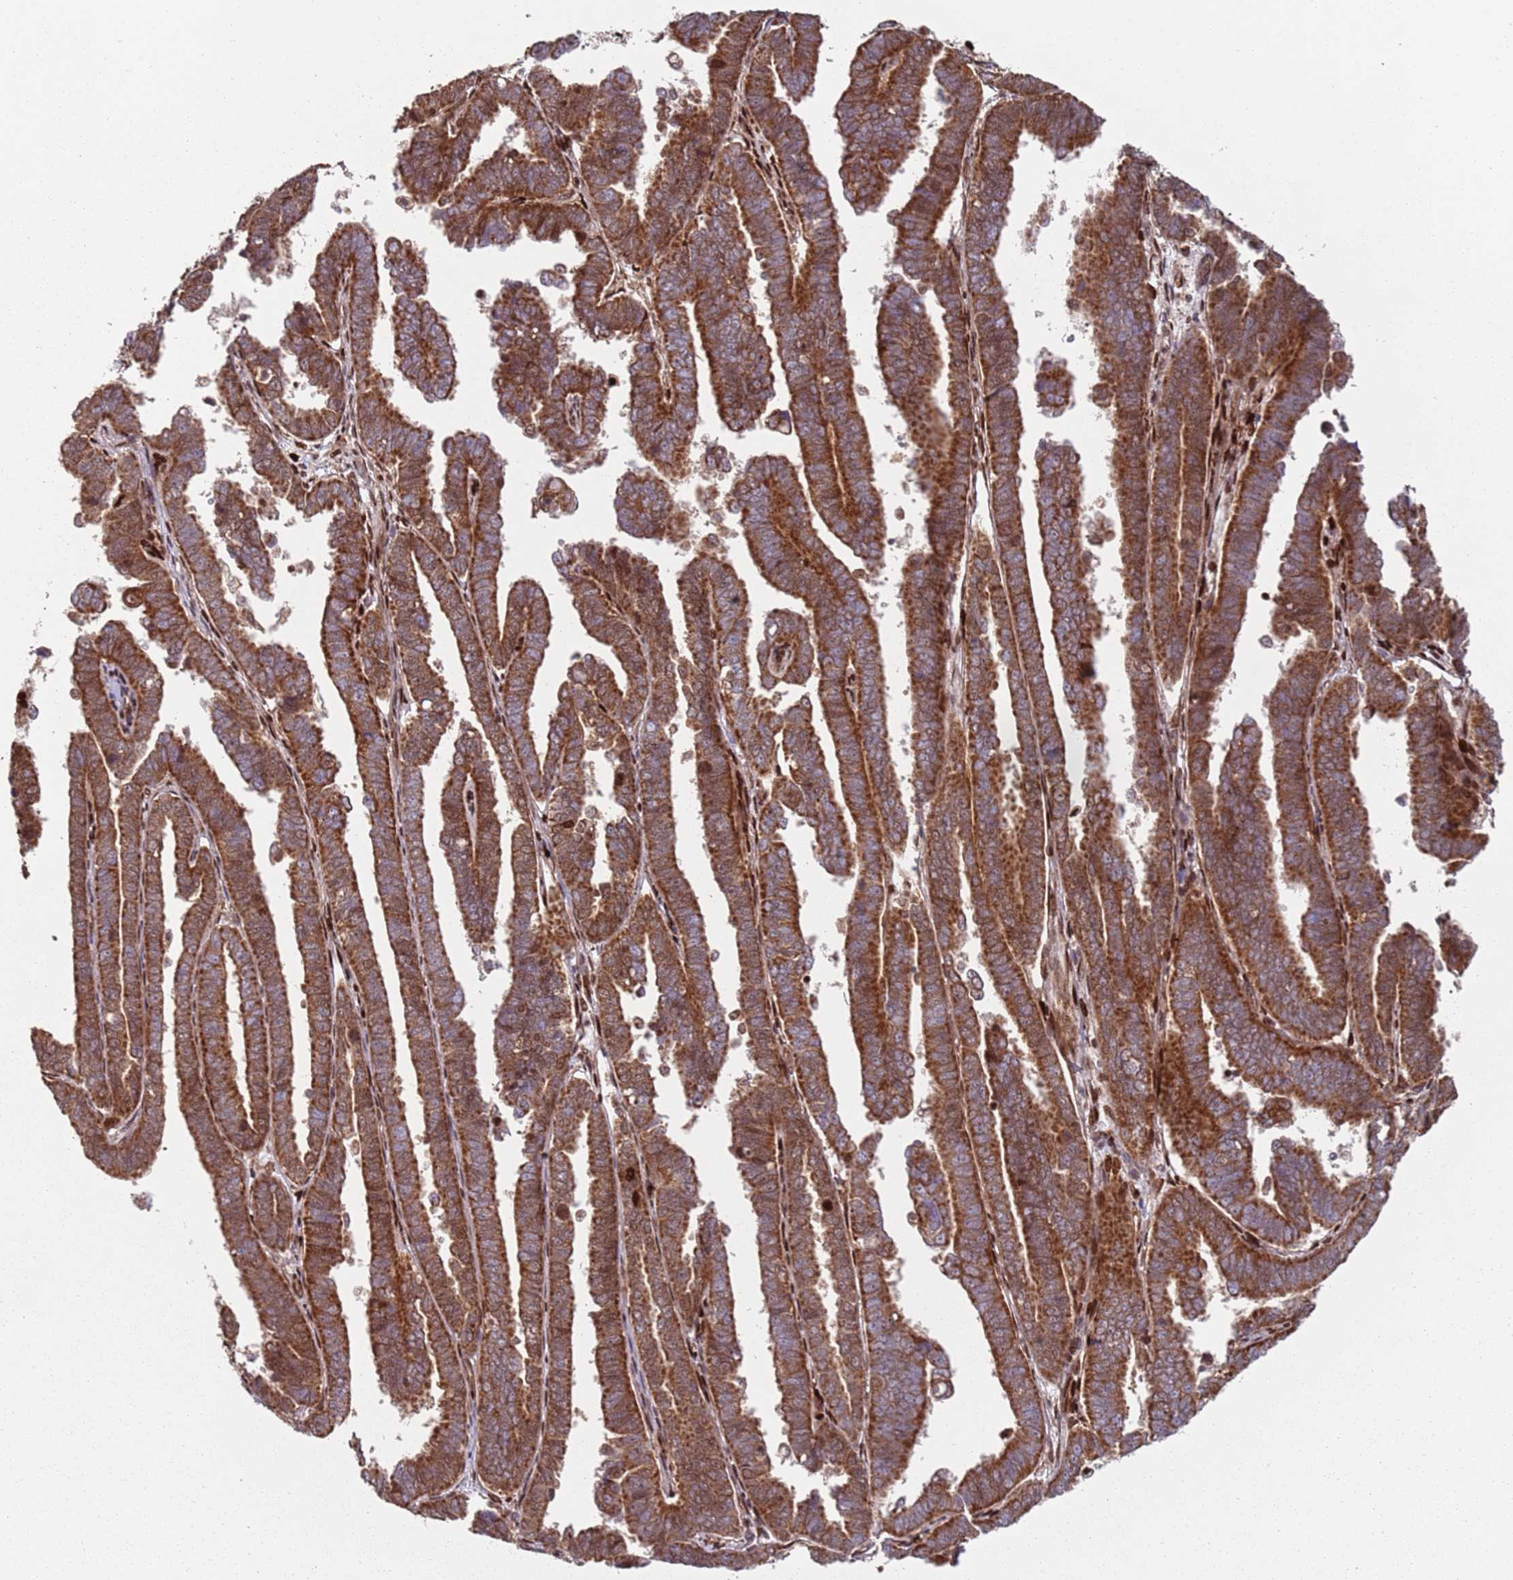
{"staining": {"intensity": "strong", "quantity": ">75%", "location": "cytoplasmic/membranous,nuclear"}, "tissue": "endometrial cancer", "cell_type": "Tumor cells", "image_type": "cancer", "snomed": [{"axis": "morphology", "description": "Adenocarcinoma, NOS"}, {"axis": "topography", "description": "Endometrium"}], "caption": "A micrograph showing strong cytoplasmic/membranous and nuclear staining in about >75% of tumor cells in endometrial cancer, as visualized by brown immunohistochemical staining.", "gene": "HNRNPLL", "patient": {"sex": "female", "age": 75}}